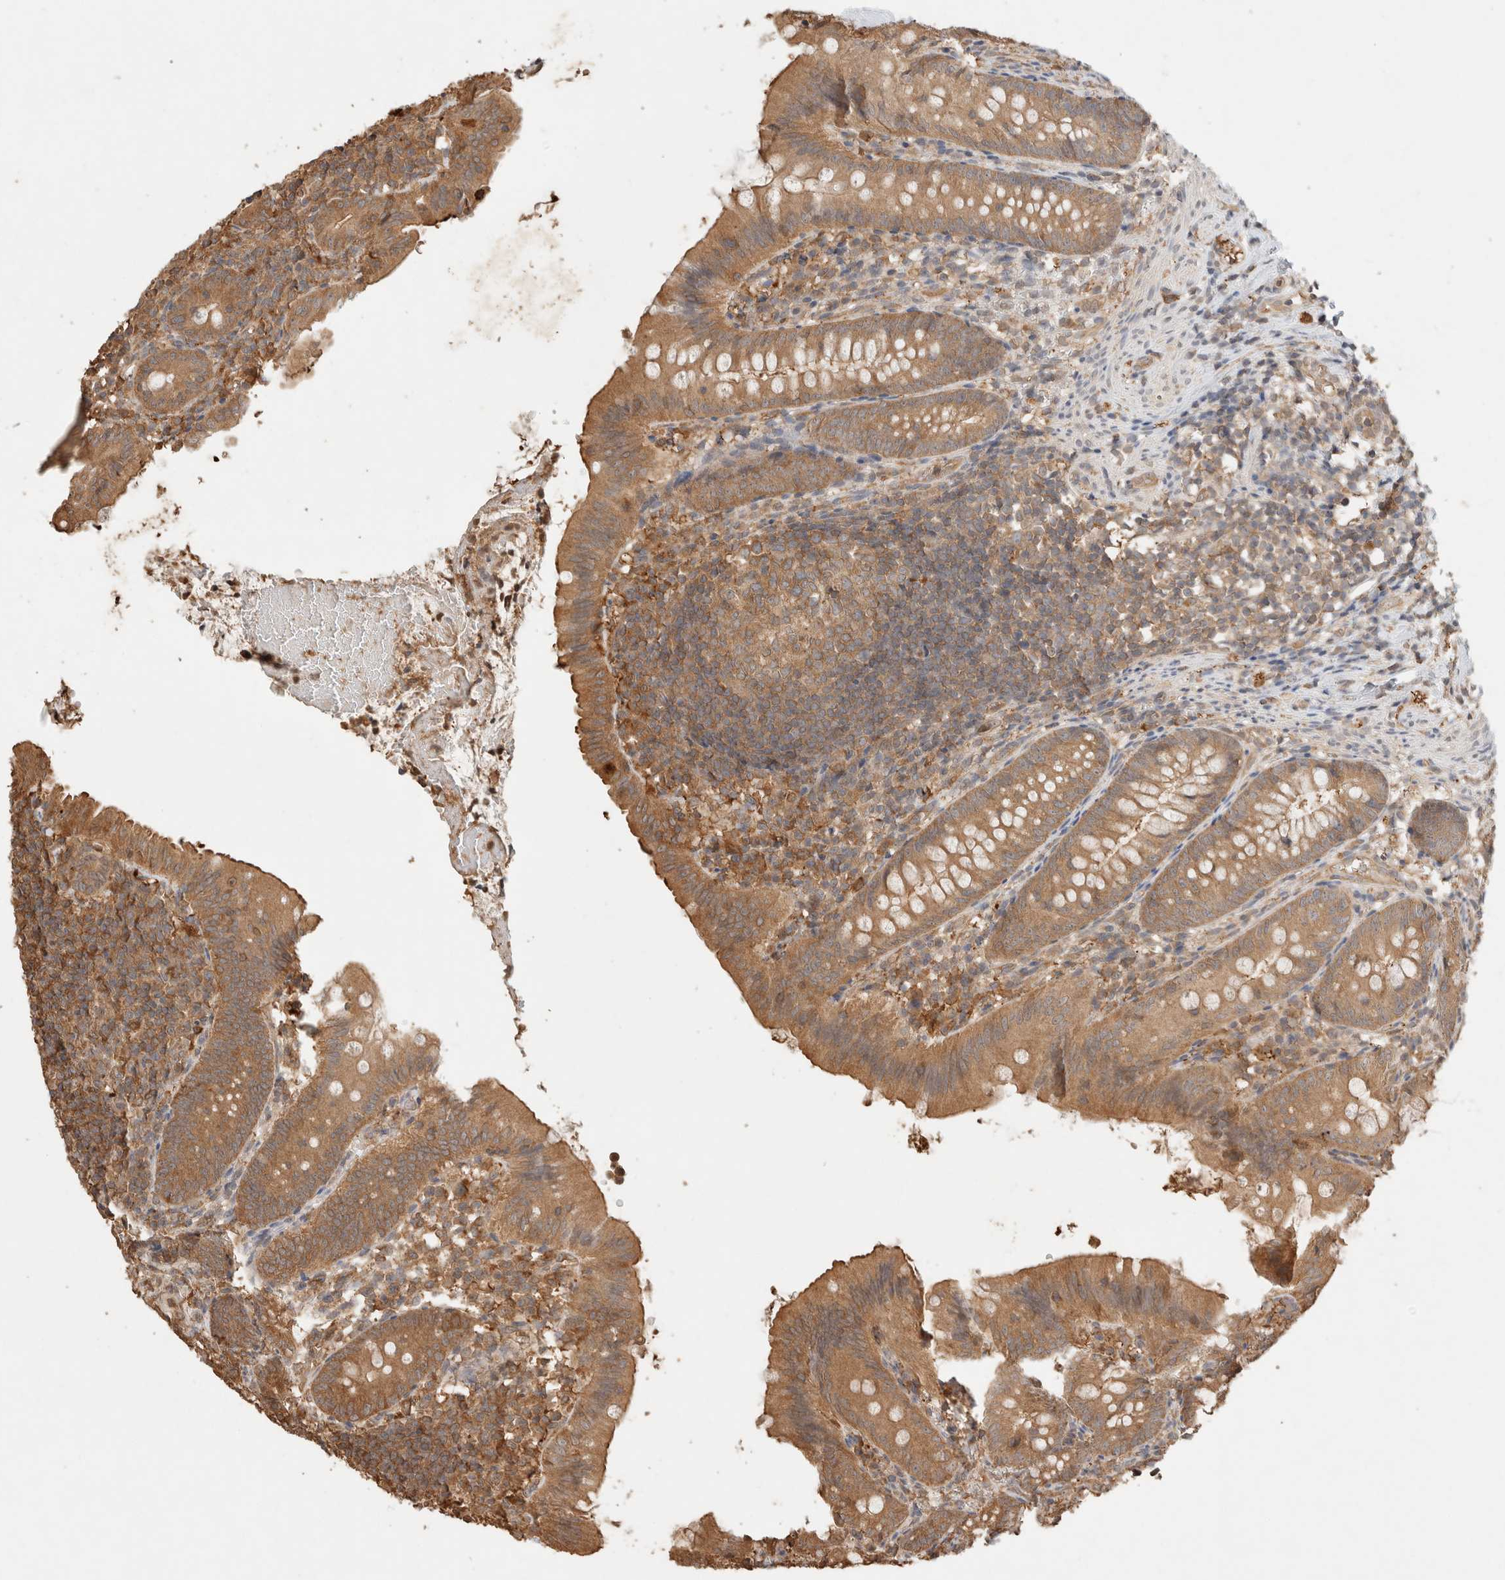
{"staining": {"intensity": "moderate", "quantity": ">75%", "location": "cytoplasmic/membranous"}, "tissue": "appendix", "cell_type": "Glandular cells", "image_type": "normal", "snomed": [{"axis": "morphology", "description": "Normal tissue, NOS"}, {"axis": "topography", "description": "Appendix"}], "caption": "Protein staining by immunohistochemistry (IHC) reveals moderate cytoplasmic/membranous expression in approximately >75% of glandular cells in unremarkable appendix.", "gene": "YWHAH", "patient": {"sex": "male", "age": 1}}